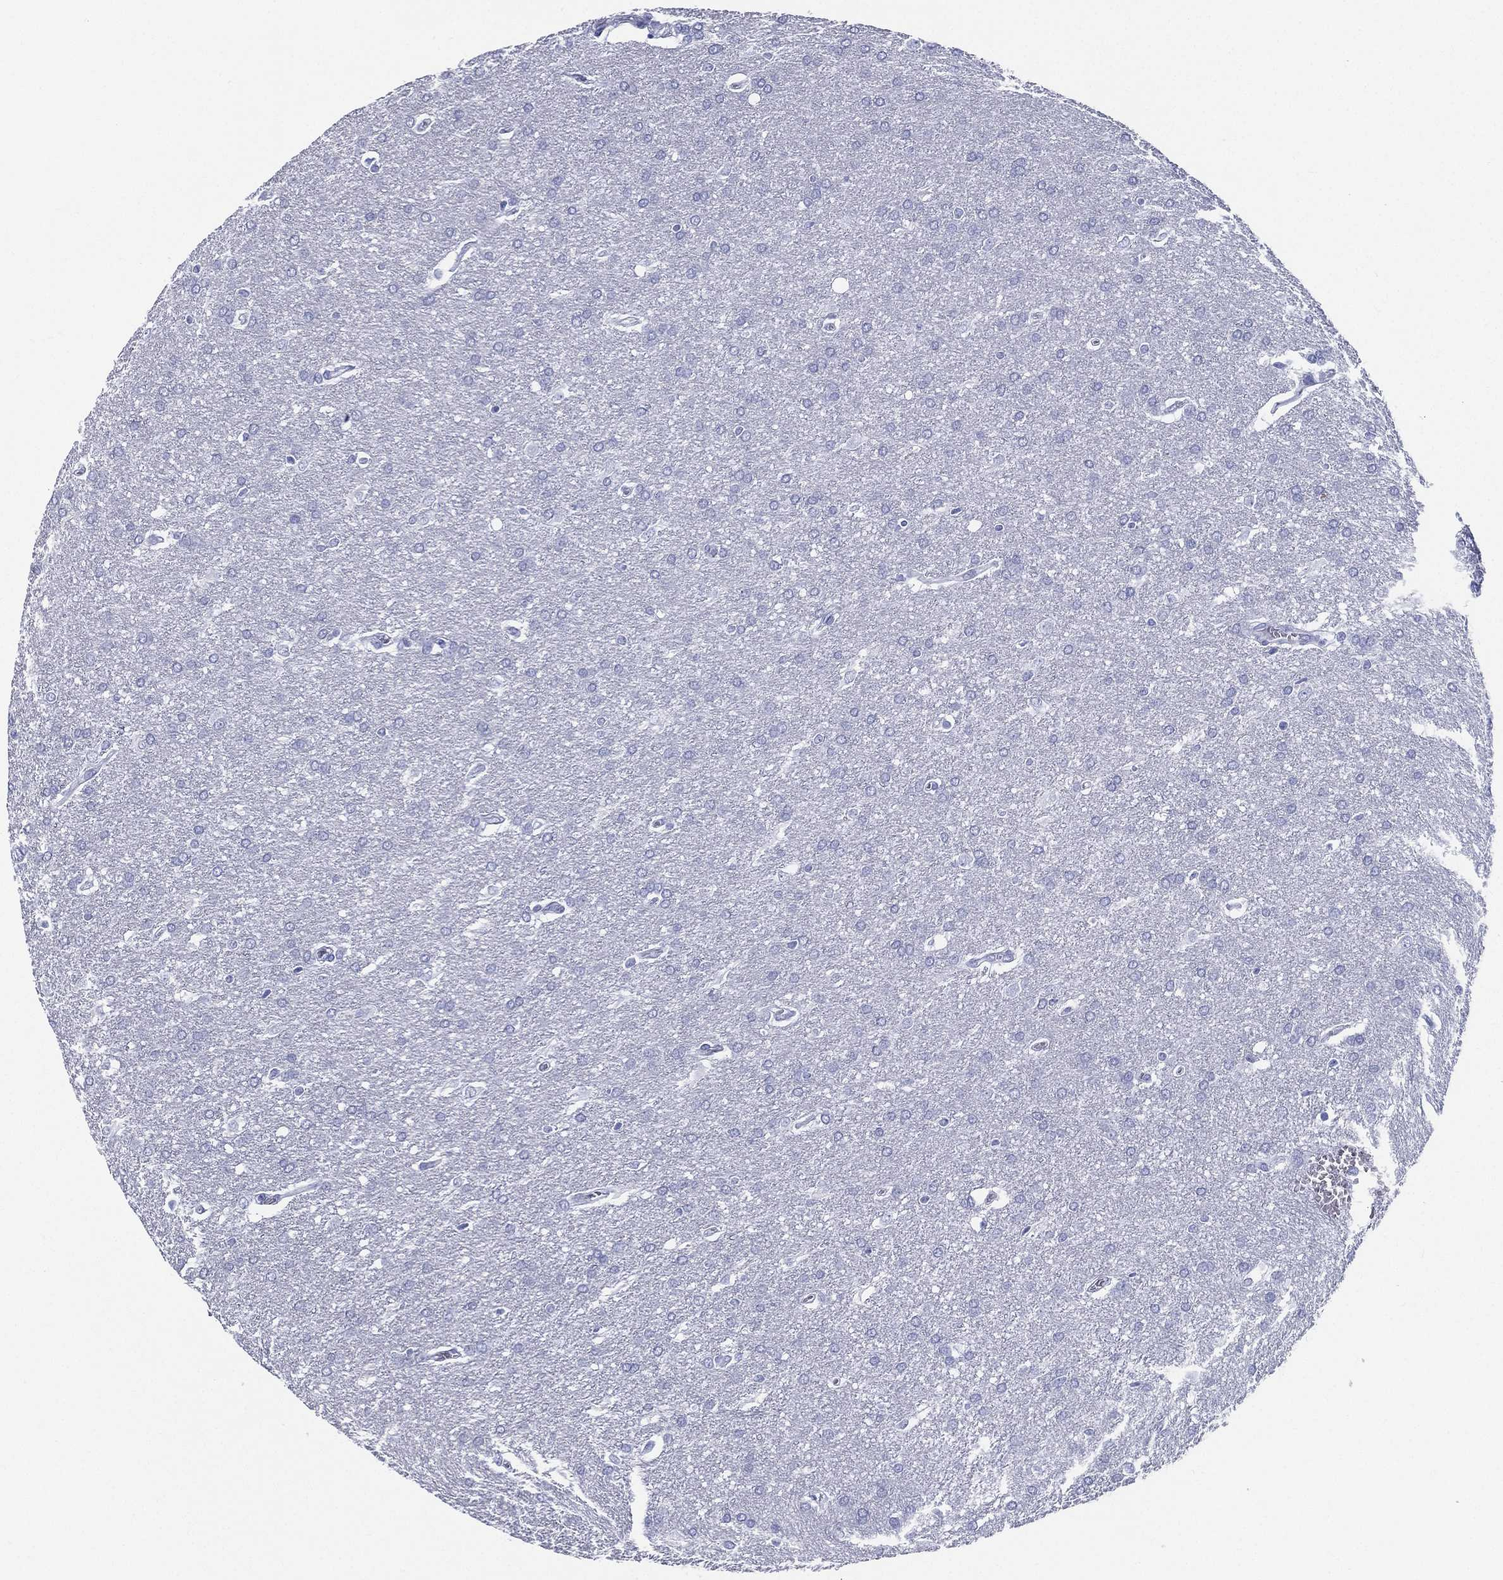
{"staining": {"intensity": "negative", "quantity": "none", "location": "none"}, "tissue": "glioma", "cell_type": "Tumor cells", "image_type": "cancer", "snomed": [{"axis": "morphology", "description": "Glioma, malignant, Low grade"}, {"axis": "topography", "description": "Brain"}], "caption": "The immunohistochemistry (IHC) image has no significant expression in tumor cells of glioma tissue.", "gene": "RSPH4A", "patient": {"sex": "female", "age": 32}}